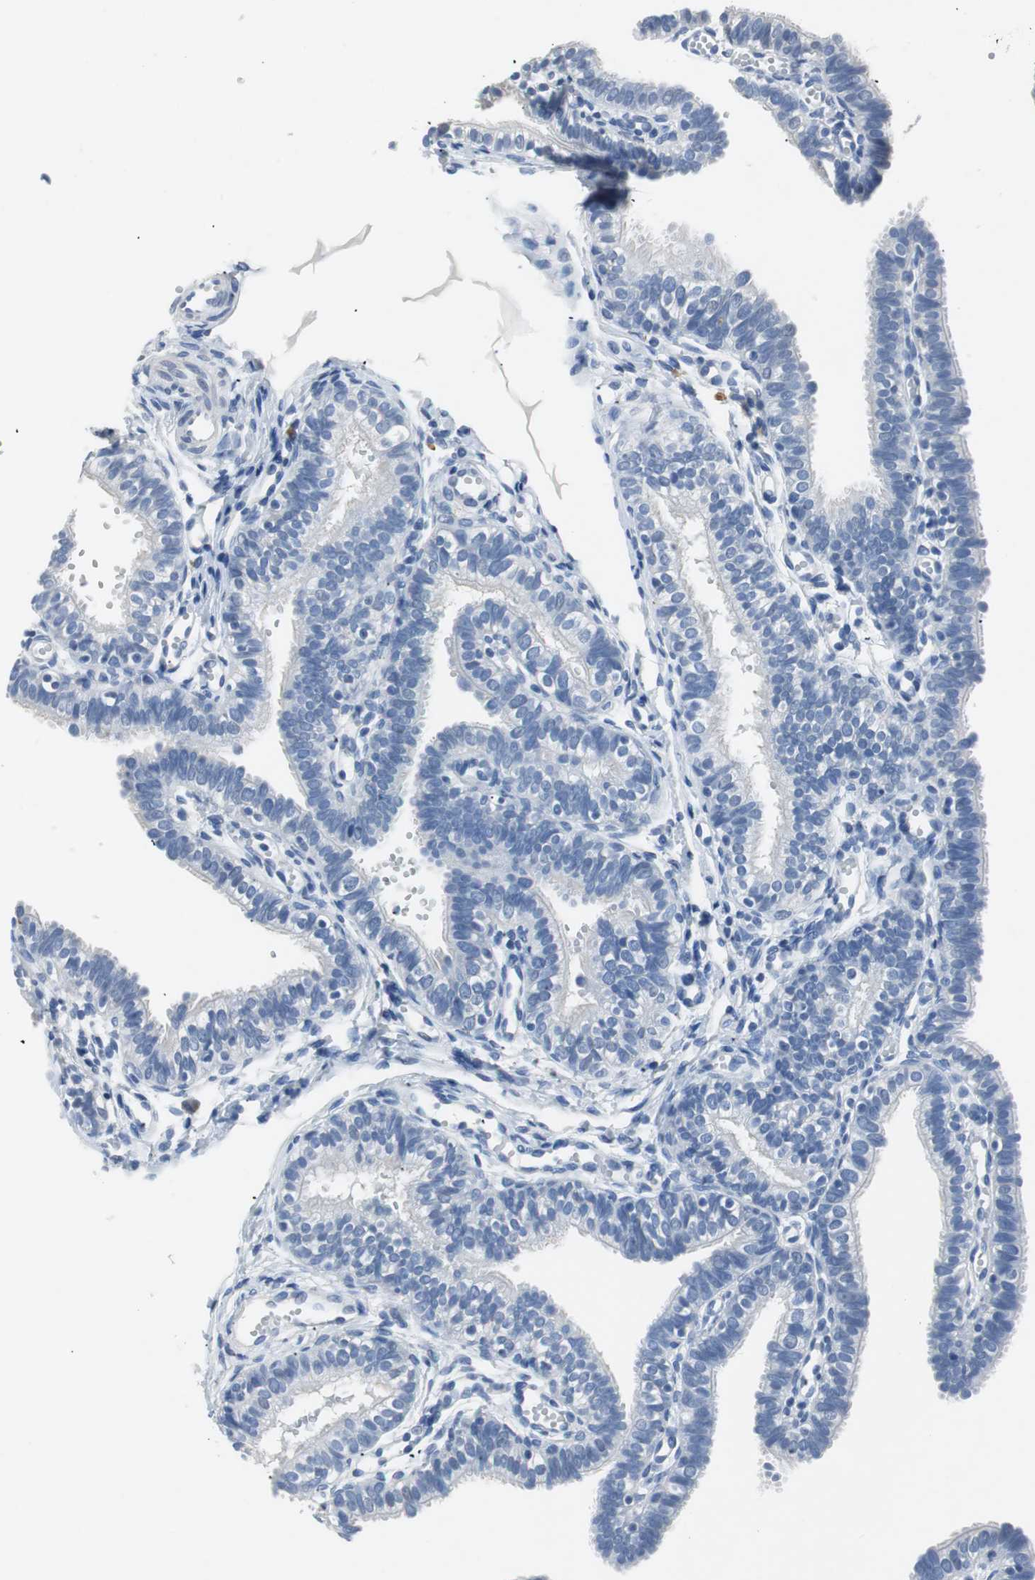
{"staining": {"intensity": "negative", "quantity": "none", "location": "none"}, "tissue": "fallopian tube", "cell_type": "Glandular cells", "image_type": "normal", "snomed": [{"axis": "morphology", "description": "Normal tissue, NOS"}, {"axis": "topography", "description": "Fallopian tube"}, {"axis": "topography", "description": "Placenta"}], "caption": "Immunohistochemistry (IHC) image of unremarkable fallopian tube: fallopian tube stained with DAB (3,3'-diaminobenzidine) reveals no significant protein staining in glandular cells.", "gene": "LRP2", "patient": {"sex": "female", "age": 34}}